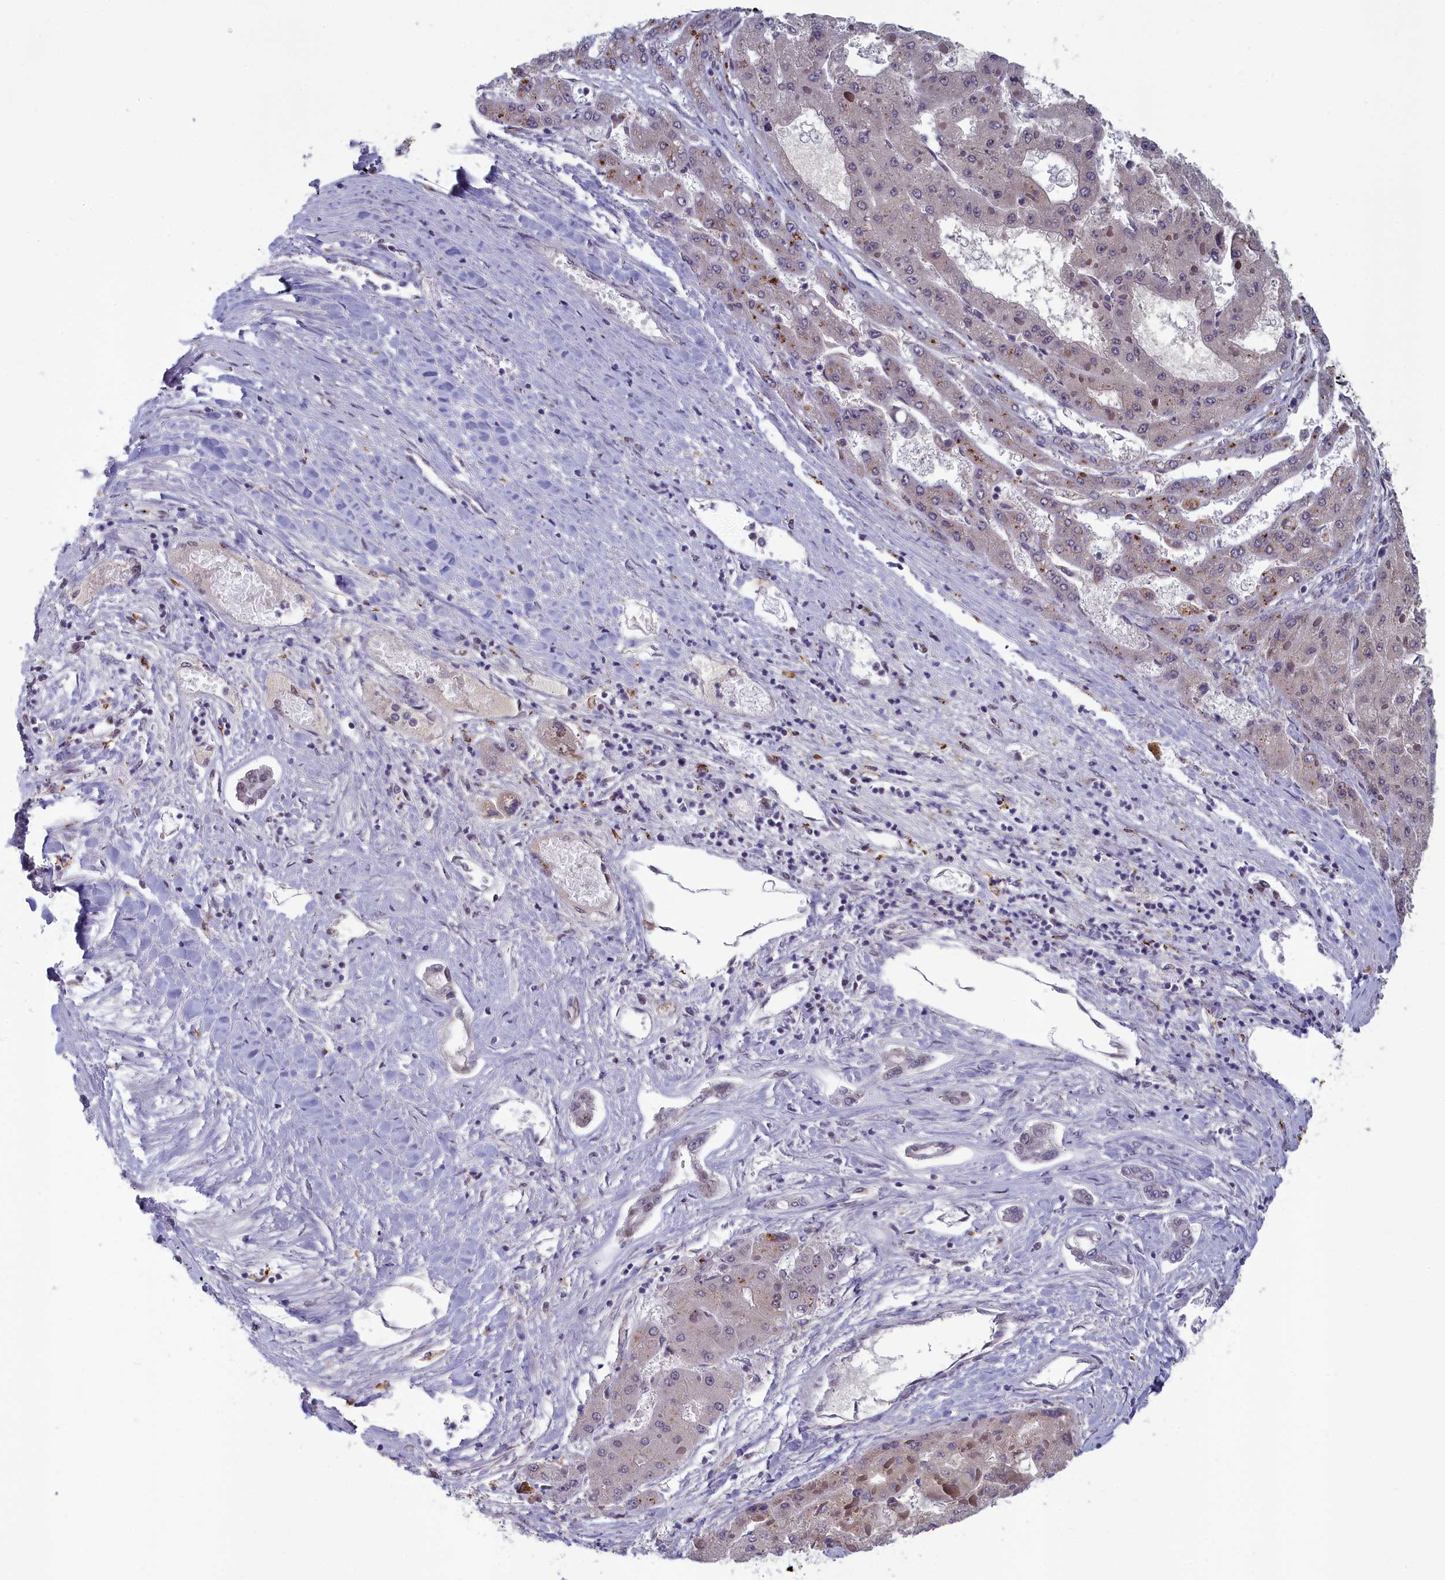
{"staining": {"intensity": "negative", "quantity": "none", "location": "none"}, "tissue": "liver cancer", "cell_type": "Tumor cells", "image_type": "cancer", "snomed": [{"axis": "morphology", "description": "Carcinoma, Hepatocellular, NOS"}, {"axis": "topography", "description": "Liver"}], "caption": "Tumor cells show no significant protein expression in liver hepatocellular carcinoma. (Stains: DAB IHC with hematoxylin counter stain, Microscopy: brightfield microscopy at high magnification).", "gene": "MT-CO3", "patient": {"sex": "female", "age": 73}}